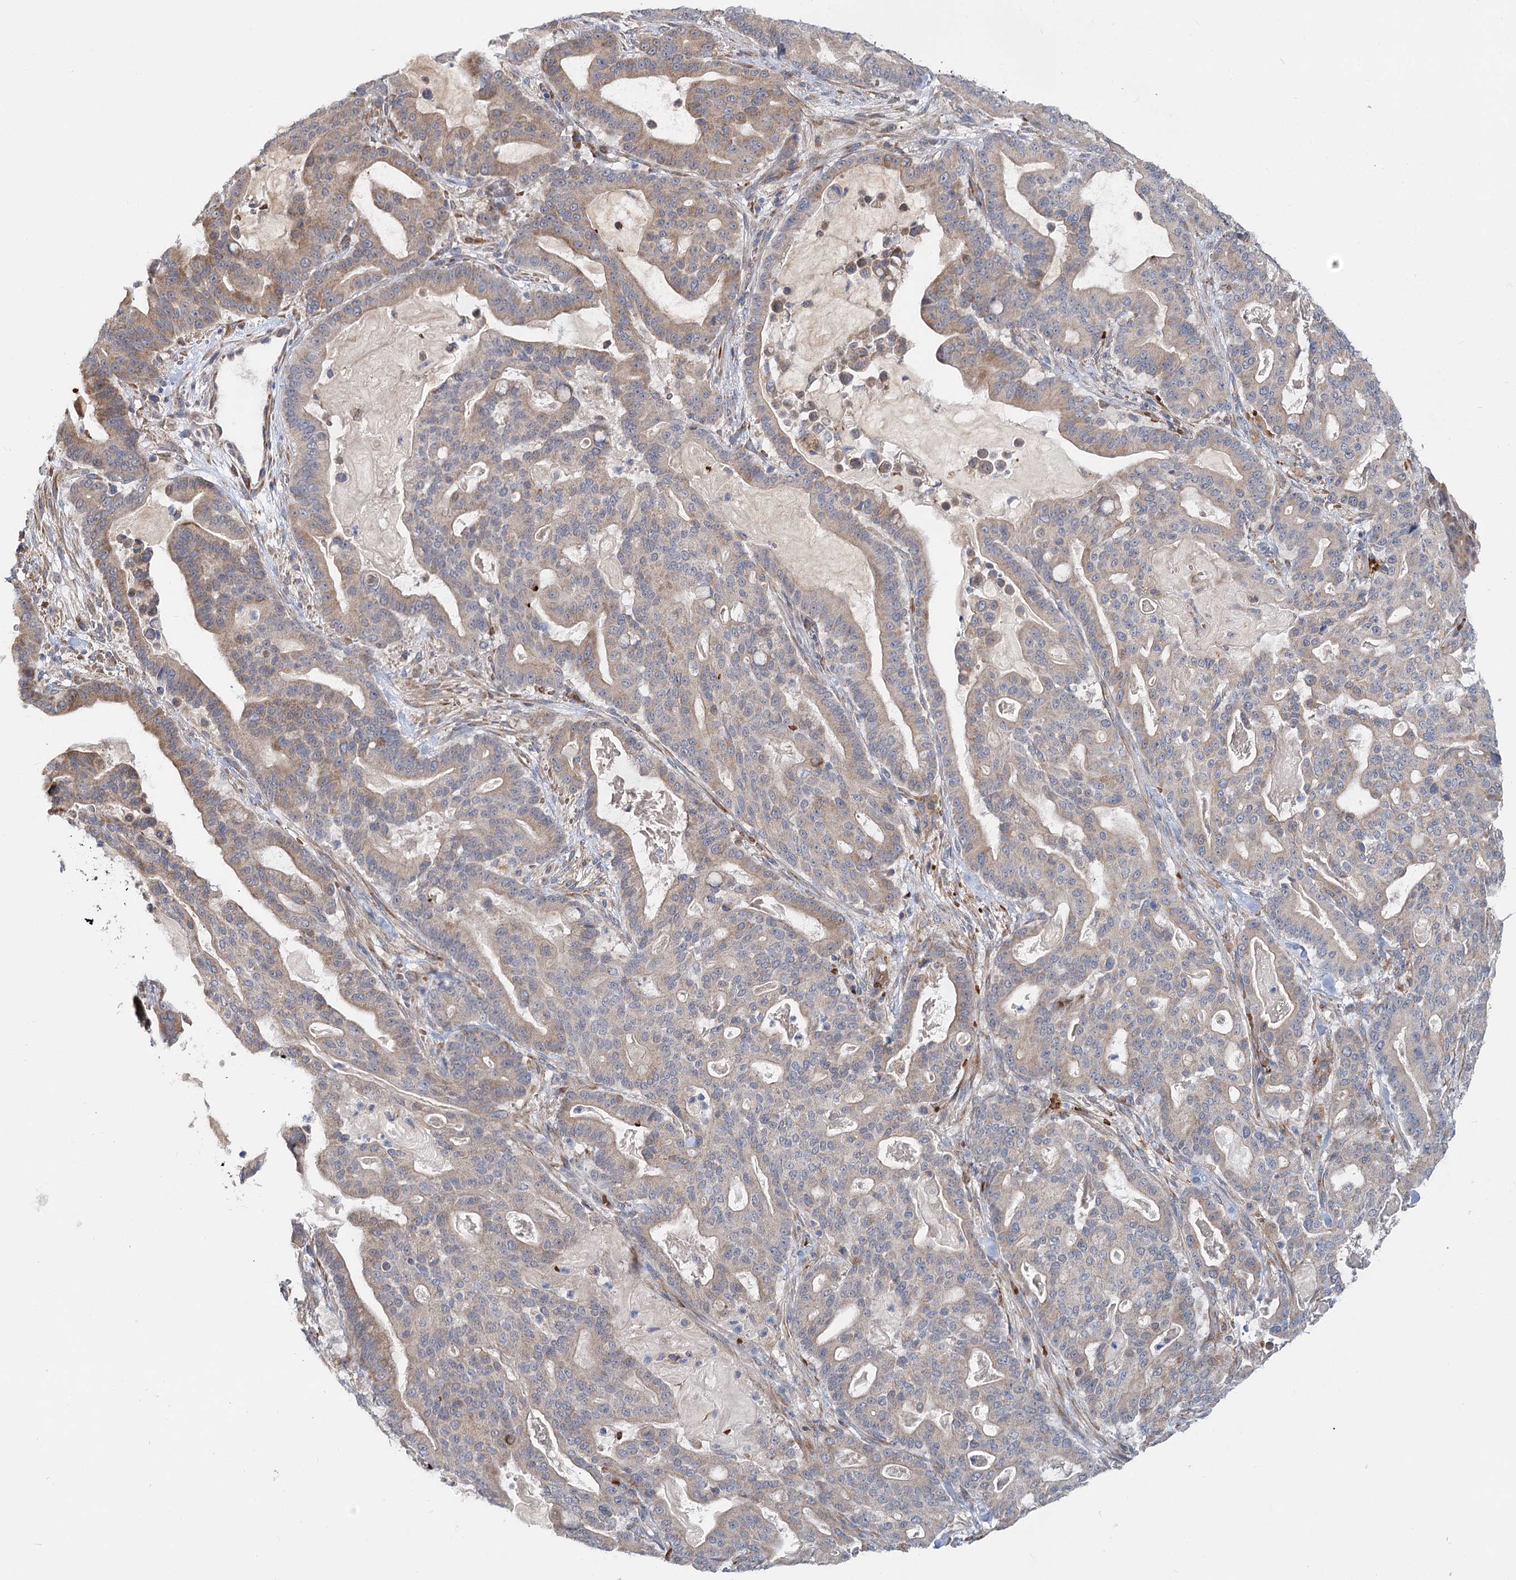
{"staining": {"intensity": "weak", "quantity": ">75%", "location": "cytoplasmic/membranous"}, "tissue": "pancreatic cancer", "cell_type": "Tumor cells", "image_type": "cancer", "snomed": [{"axis": "morphology", "description": "Adenocarcinoma, NOS"}, {"axis": "topography", "description": "Pancreas"}], "caption": "Pancreatic cancer (adenocarcinoma) stained with DAB IHC shows low levels of weak cytoplasmic/membranous expression in about >75% of tumor cells.", "gene": "CIB4", "patient": {"sex": "male", "age": 63}}